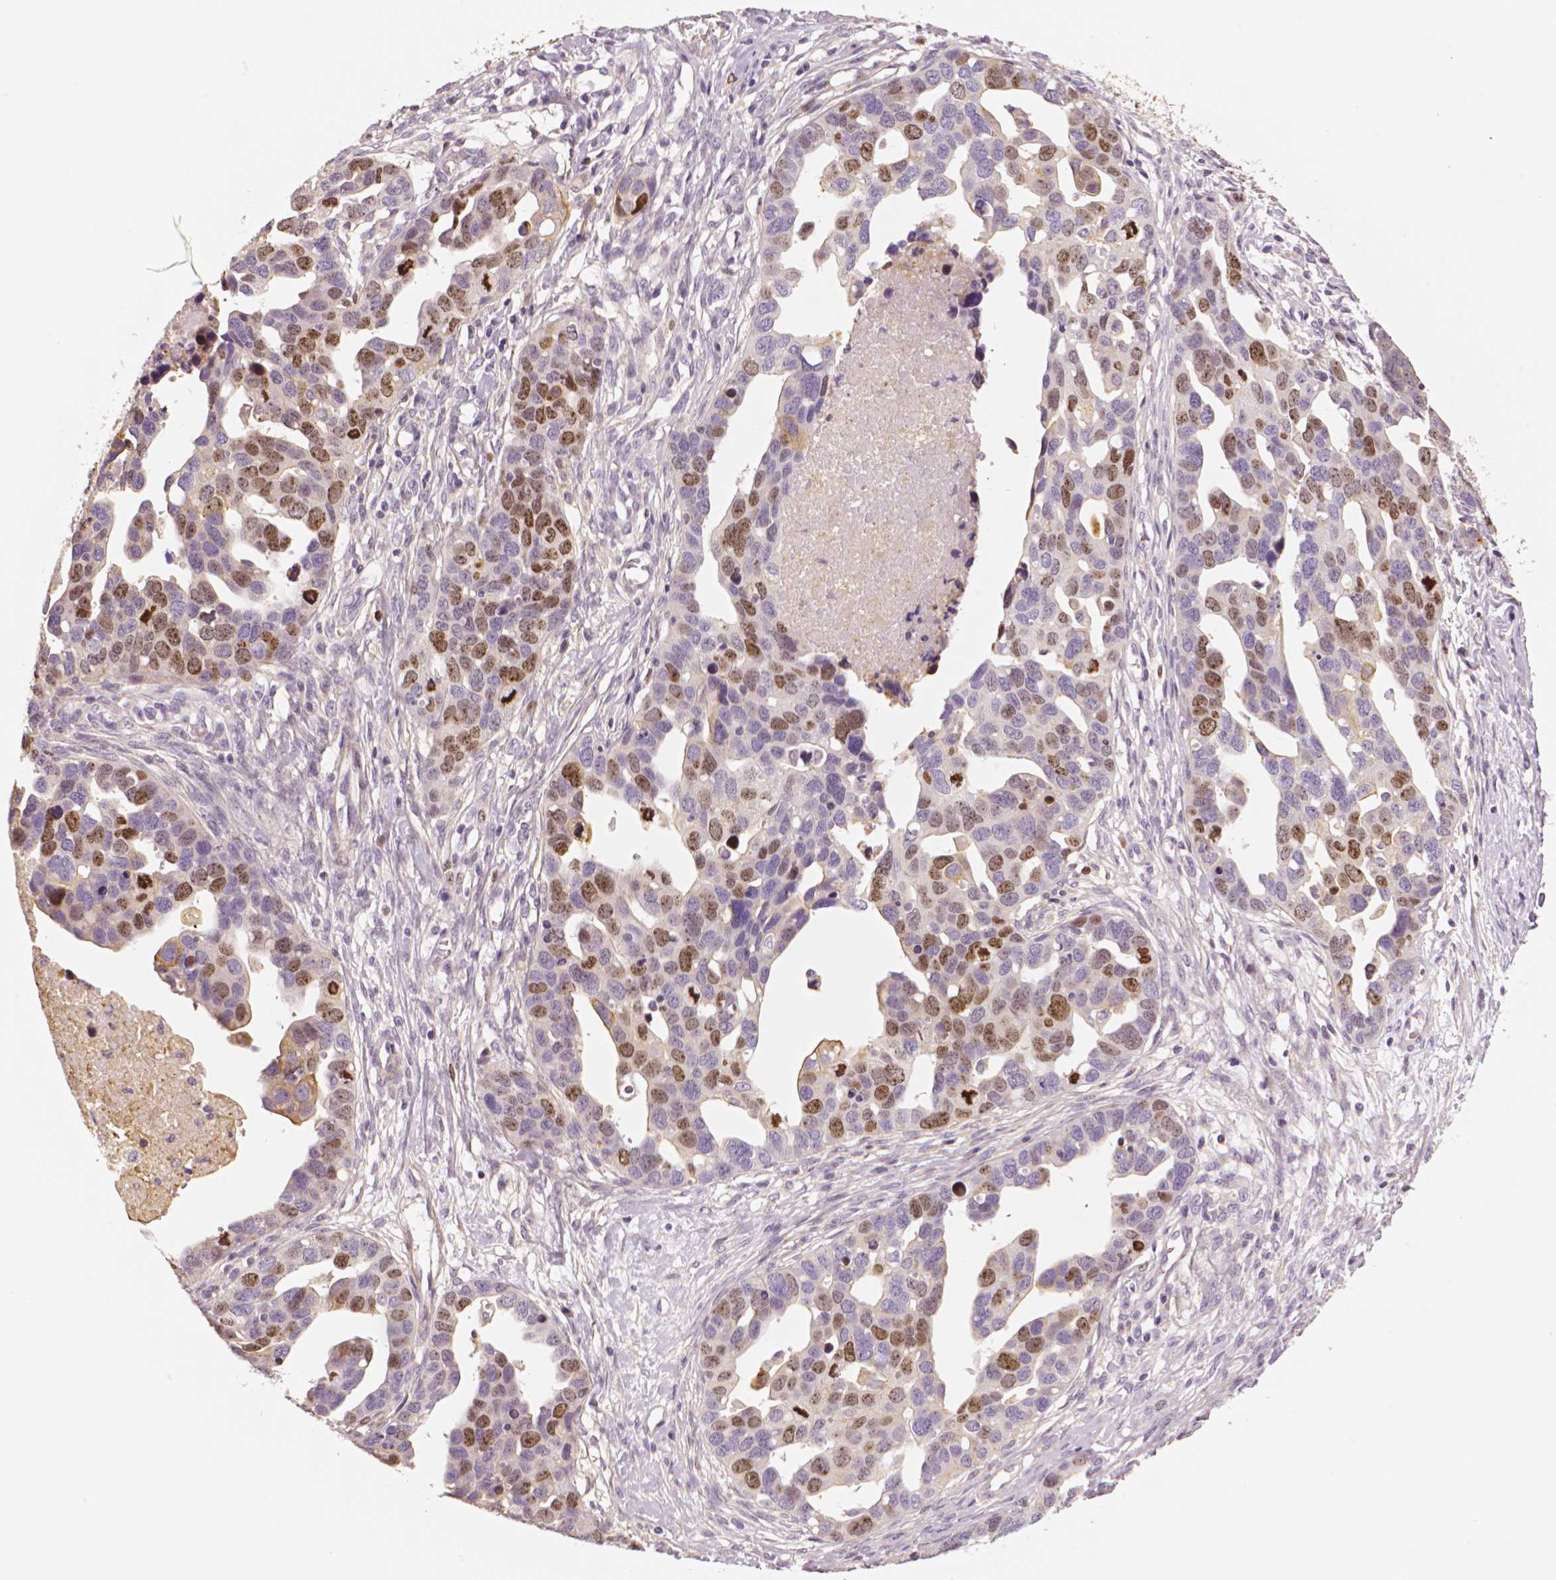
{"staining": {"intensity": "moderate", "quantity": "25%-75%", "location": "nuclear"}, "tissue": "ovarian cancer", "cell_type": "Tumor cells", "image_type": "cancer", "snomed": [{"axis": "morphology", "description": "Cystadenocarcinoma, serous, NOS"}, {"axis": "topography", "description": "Ovary"}], "caption": "Serous cystadenocarcinoma (ovarian) tissue exhibits moderate nuclear staining in about 25%-75% of tumor cells, visualized by immunohistochemistry.", "gene": "MKI67", "patient": {"sex": "female", "age": 54}}